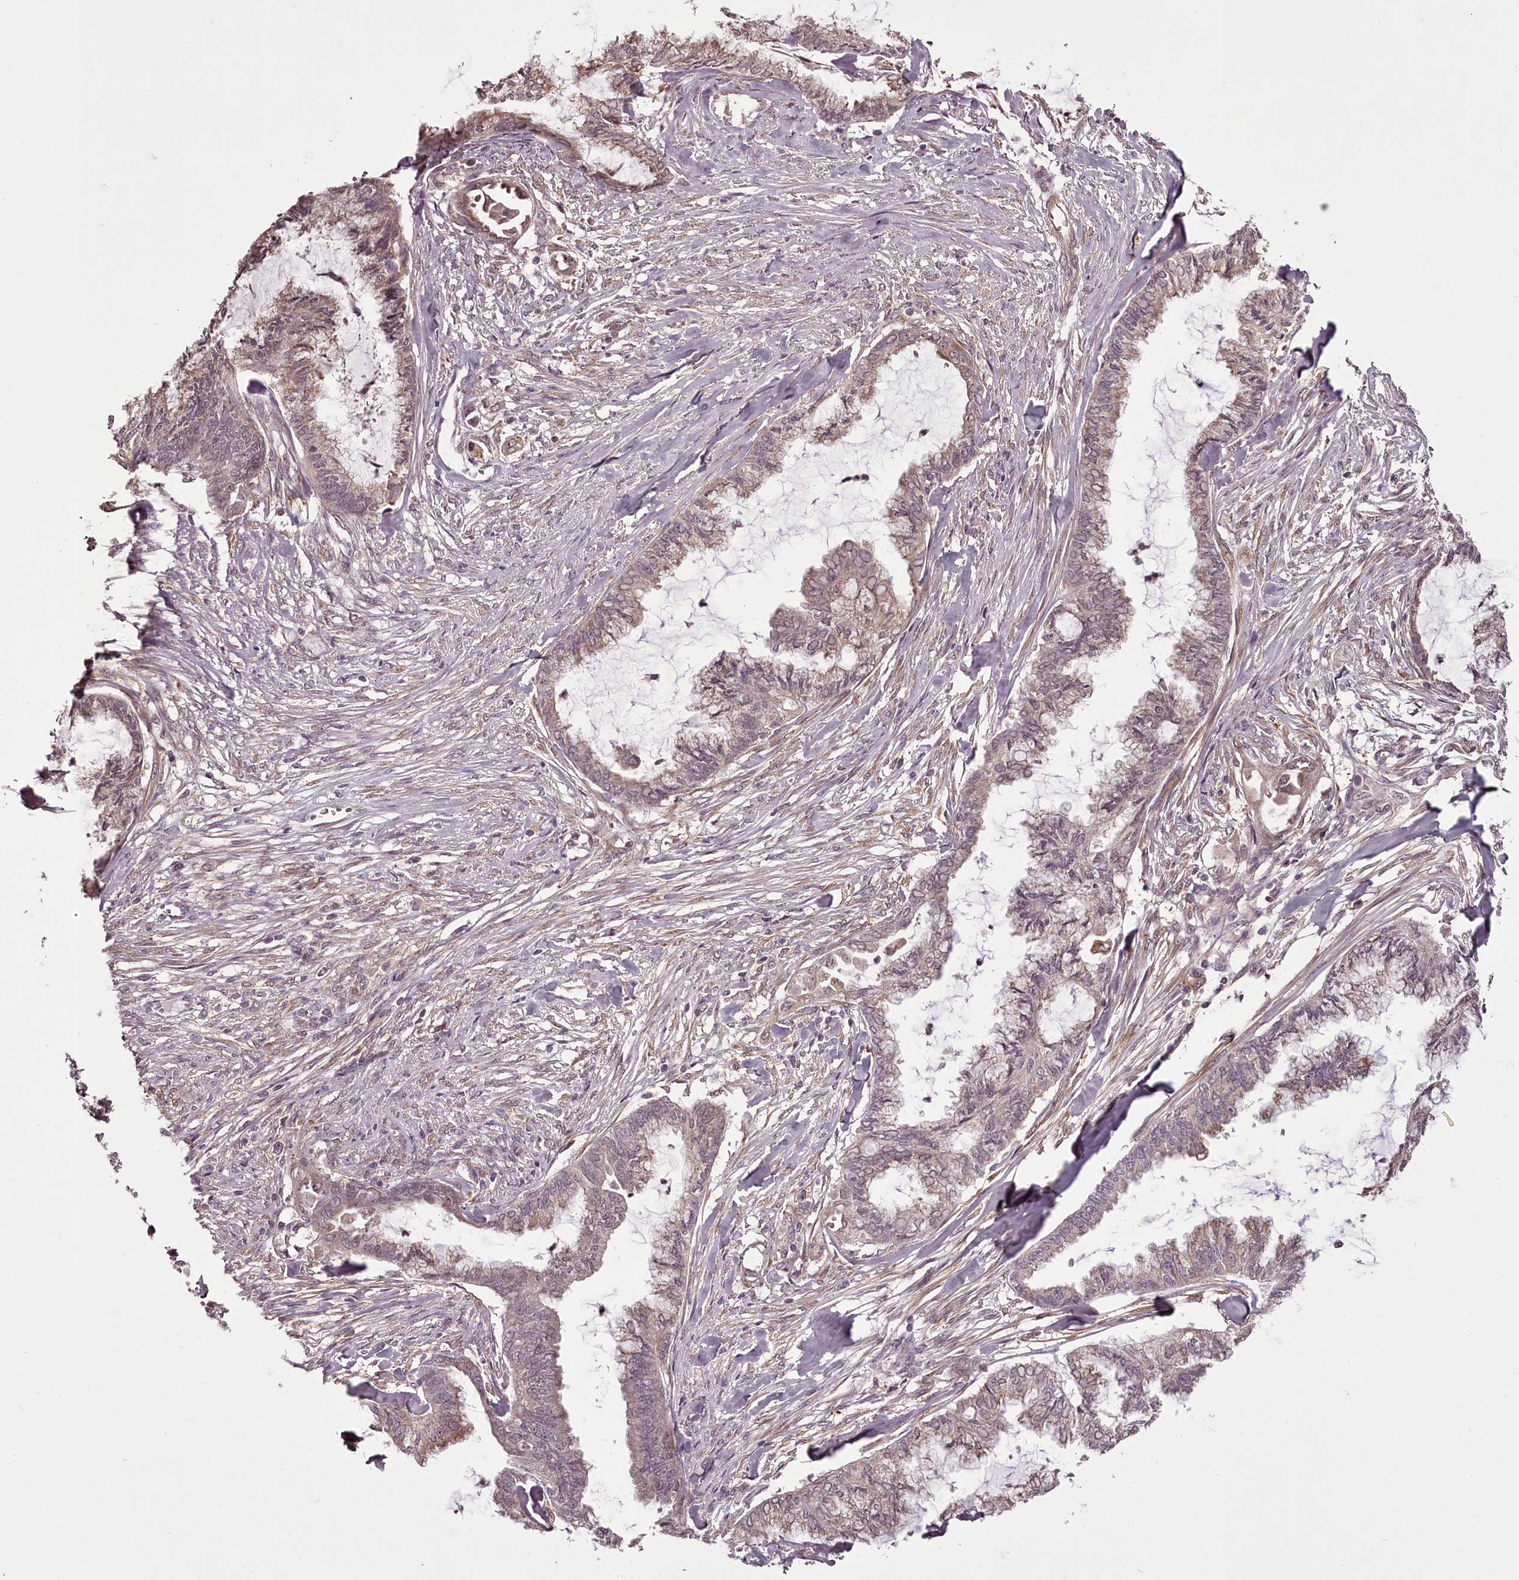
{"staining": {"intensity": "weak", "quantity": "<25%", "location": "cytoplasmic/membranous"}, "tissue": "endometrial cancer", "cell_type": "Tumor cells", "image_type": "cancer", "snomed": [{"axis": "morphology", "description": "Adenocarcinoma, NOS"}, {"axis": "topography", "description": "Endometrium"}], "caption": "A high-resolution photomicrograph shows immunohistochemistry staining of endometrial adenocarcinoma, which displays no significant expression in tumor cells.", "gene": "CCDC92", "patient": {"sex": "female", "age": 86}}